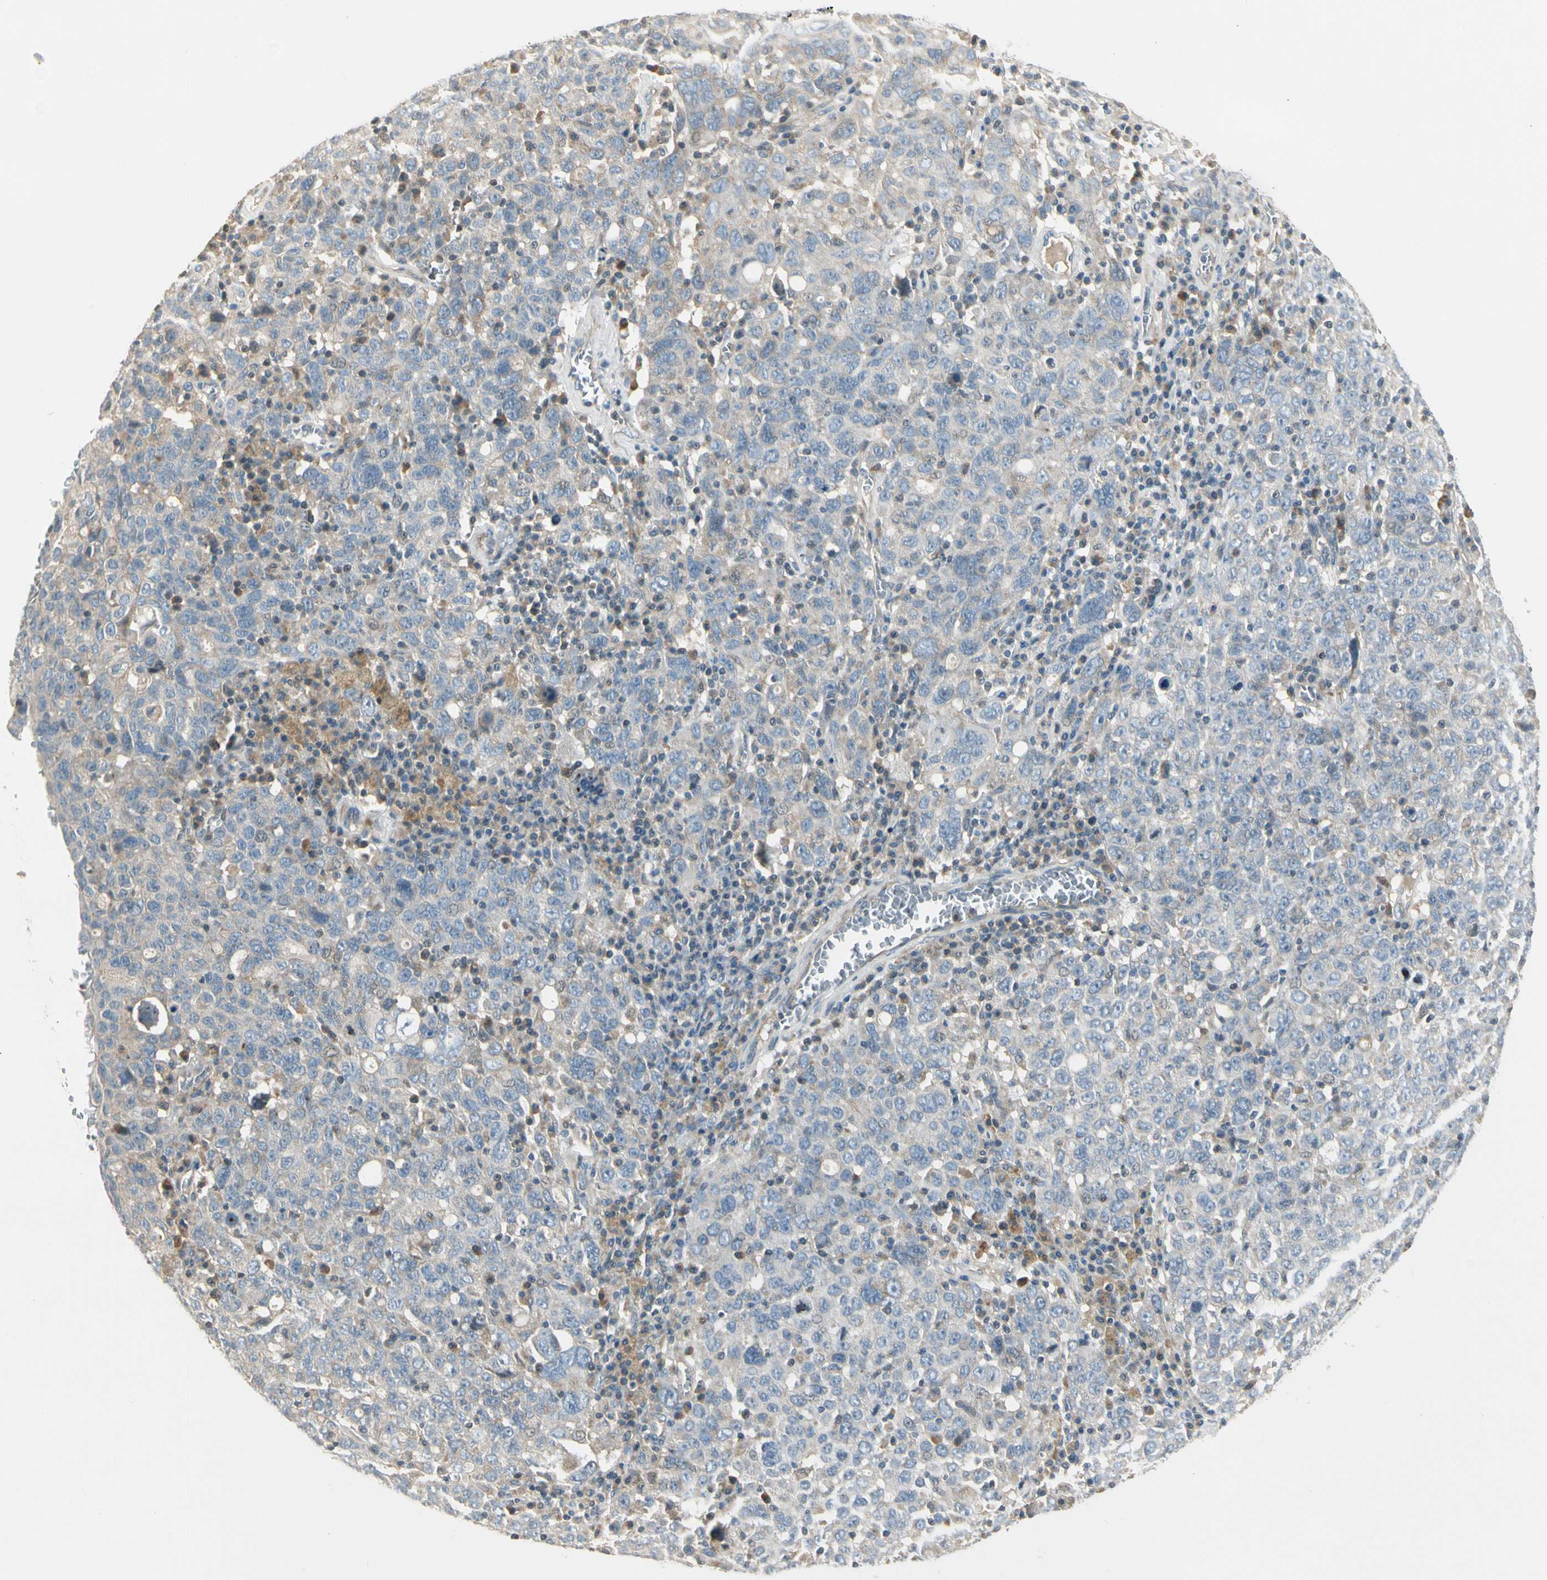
{"staining": {"intensity": "negative", "quantity": "none", "location": "none"}, "tissue": "ovarian cancer", "cell_type": "Tumor cells", "image_type": "cancer", "snomed": [{"axis": "morphology", "description": "Carcinoma, endometroid"}, {"axis": "topography", "description": "Ovary"}], "caption": "Human endometroid carcinoma (ovarian) stained for a protein using IHC reveals no expression in tumor cells.", "gene": "ADGRA3", "patient": {"sex": "female", "age": 62}}